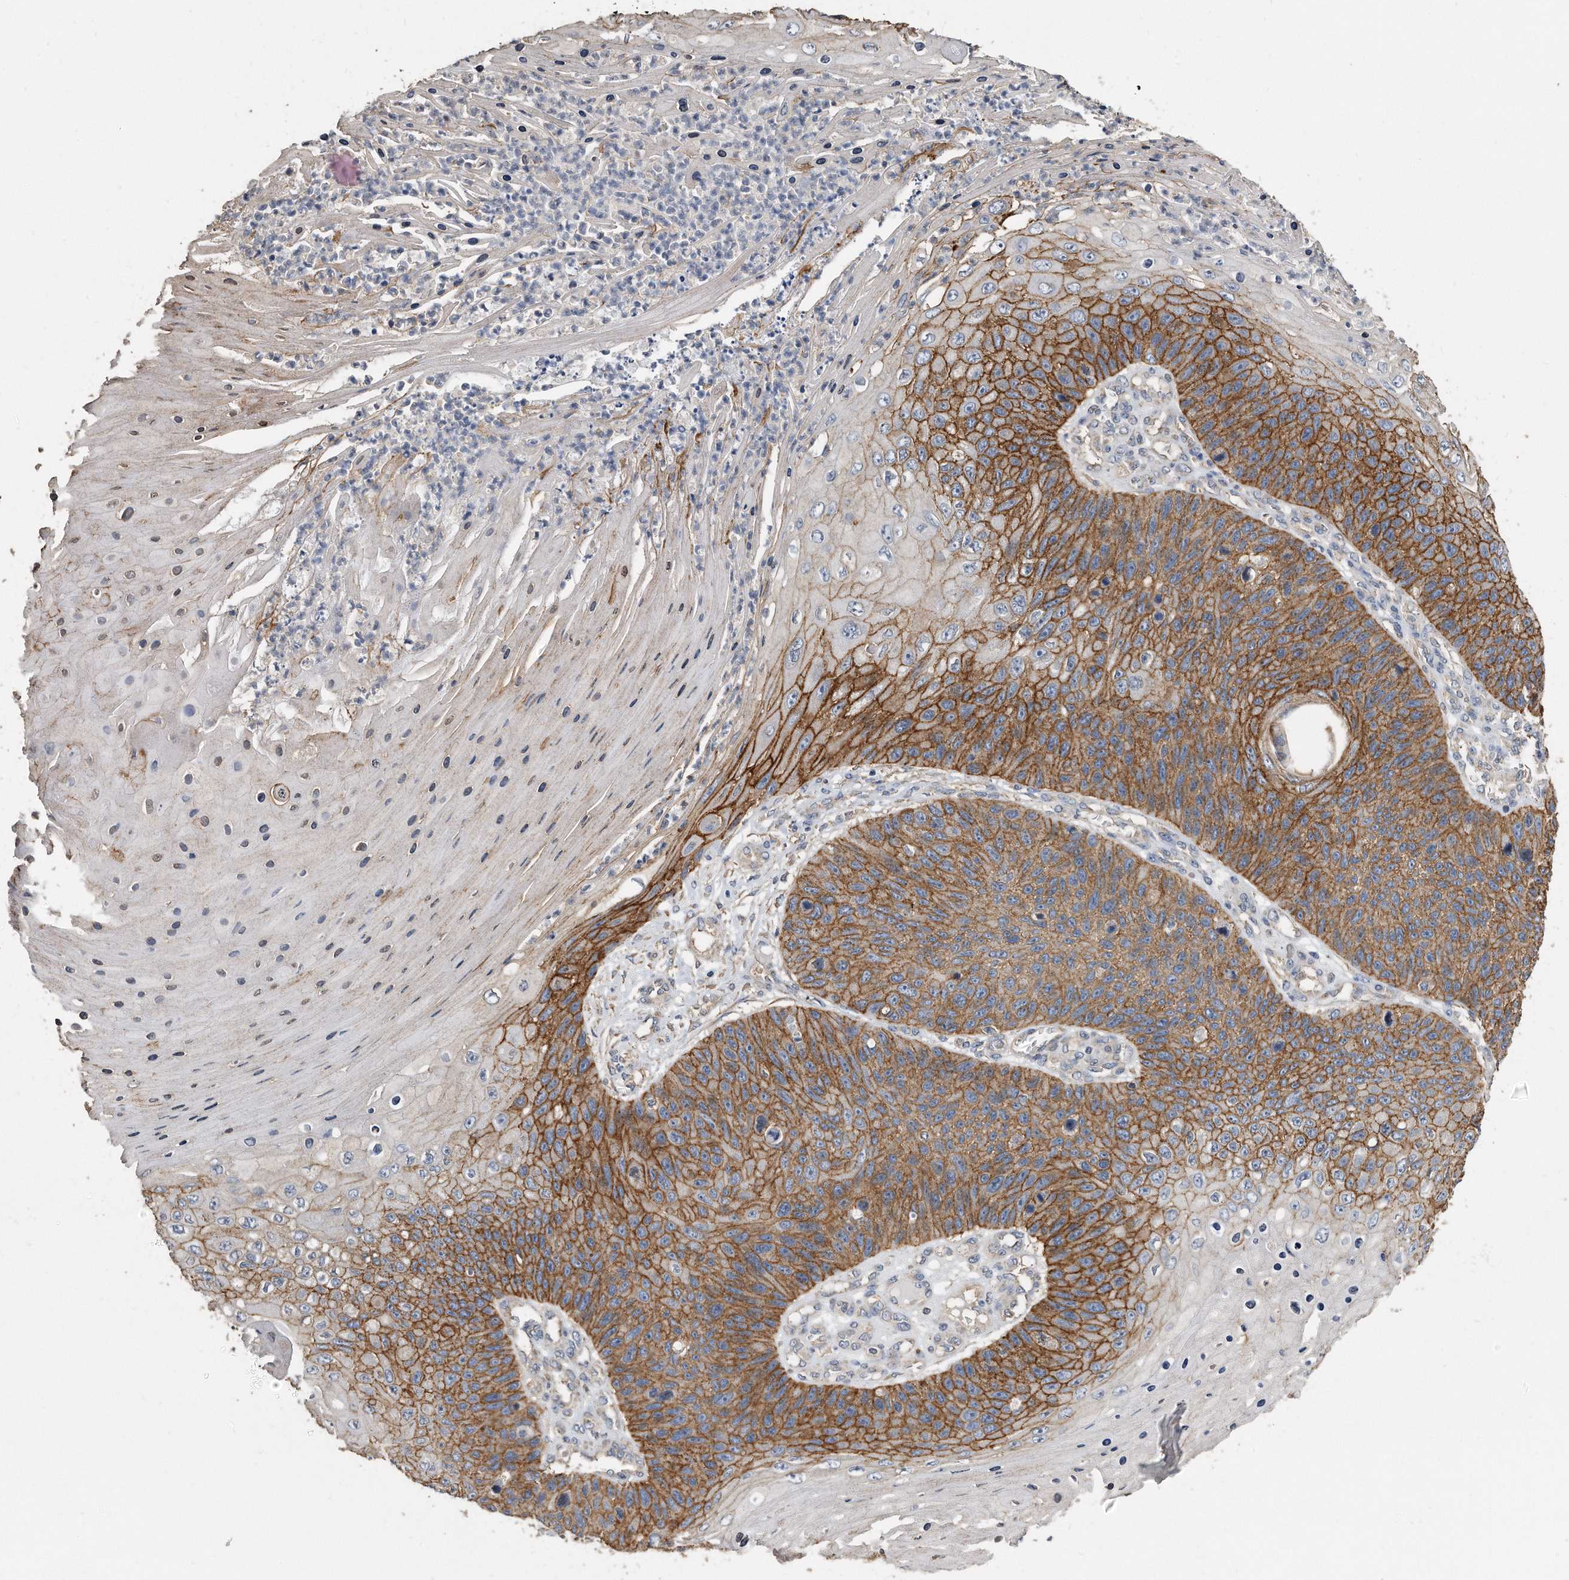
{"staining": {"intensity": "moderate", "quantity": ">75%", "location": "cytoplasmic/membranous"}, "tissue": "skin cancer", "cell_type": "Tumor cells", "image_type": "cancer", "snomed": [{"axis": "morphology", "description": "Squamous cell carcinoma, NOS"}, {"axis": "topography", "description": "Skin"}], "caption": "An IHC histopathology image of neoplastic tissue is shown. Protein staining in brown shows moderate cytoplasmic/membranous positivity in skin squamous cell carcinoma within tumor cells.", "gene": "CDCP1", "patient": {"sex": "female", "age": 88}}